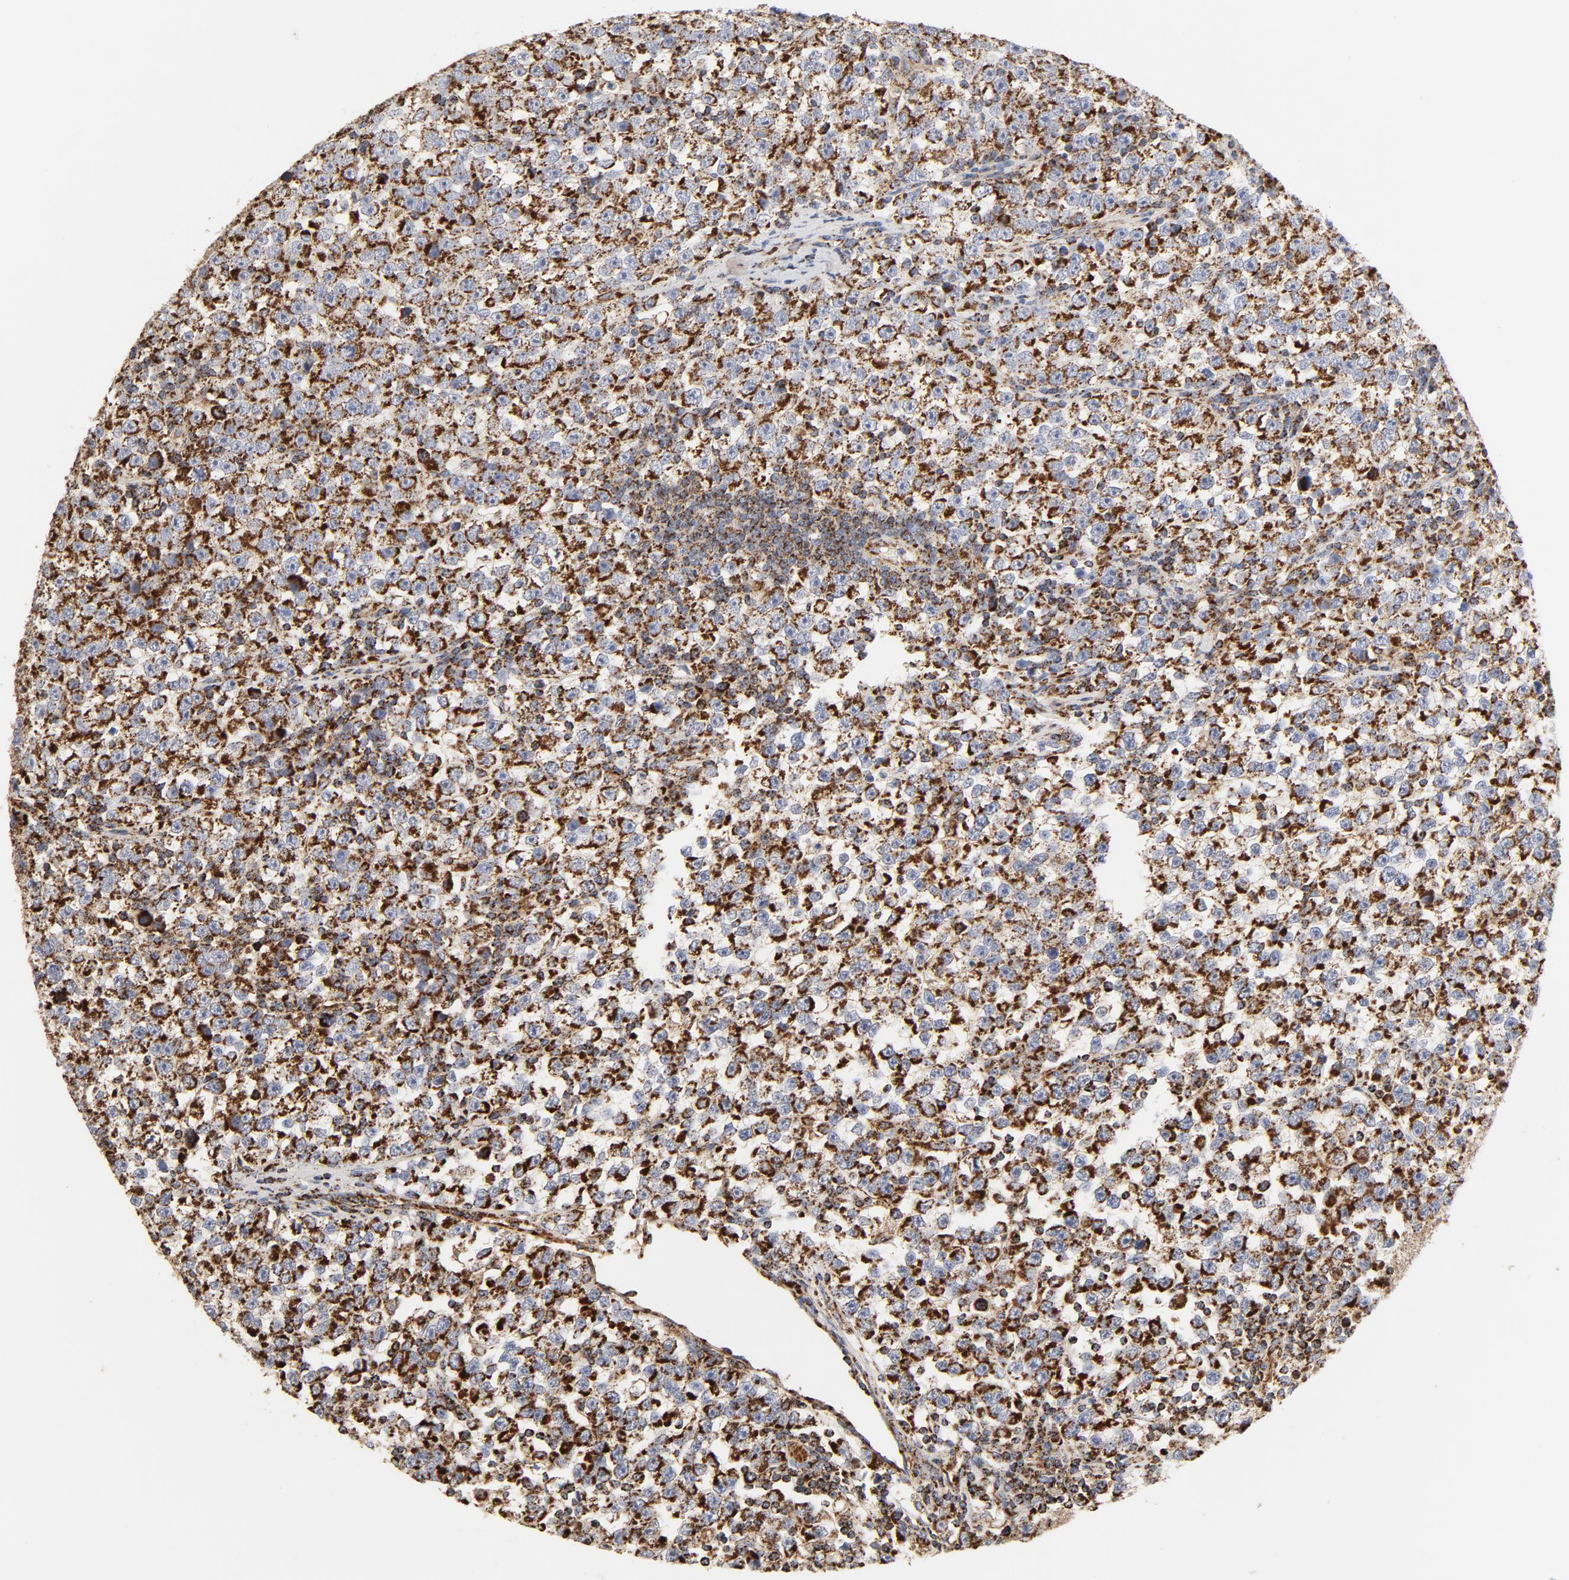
{"staining": {"intensity": "strong", "quantity": ">75%", "location": "cytoplasmic/membranous"}, "tissue": "testis cancer", "cell_type": "Tumor cells", "image_type": "cancer", "snomed": [{"axis": "morphology", "description": "Seminoma, NOS"}, {"axis": "topography", "description": "Testis"}], "caption": "About >75% of tumor cells in seminoma (testis) display strong cytoplasmic/membranous protein staining as visualized by brown immunohistochemical staining.", "gene": "PCNX4", "patient": {"sex": "male", "age": 43}}